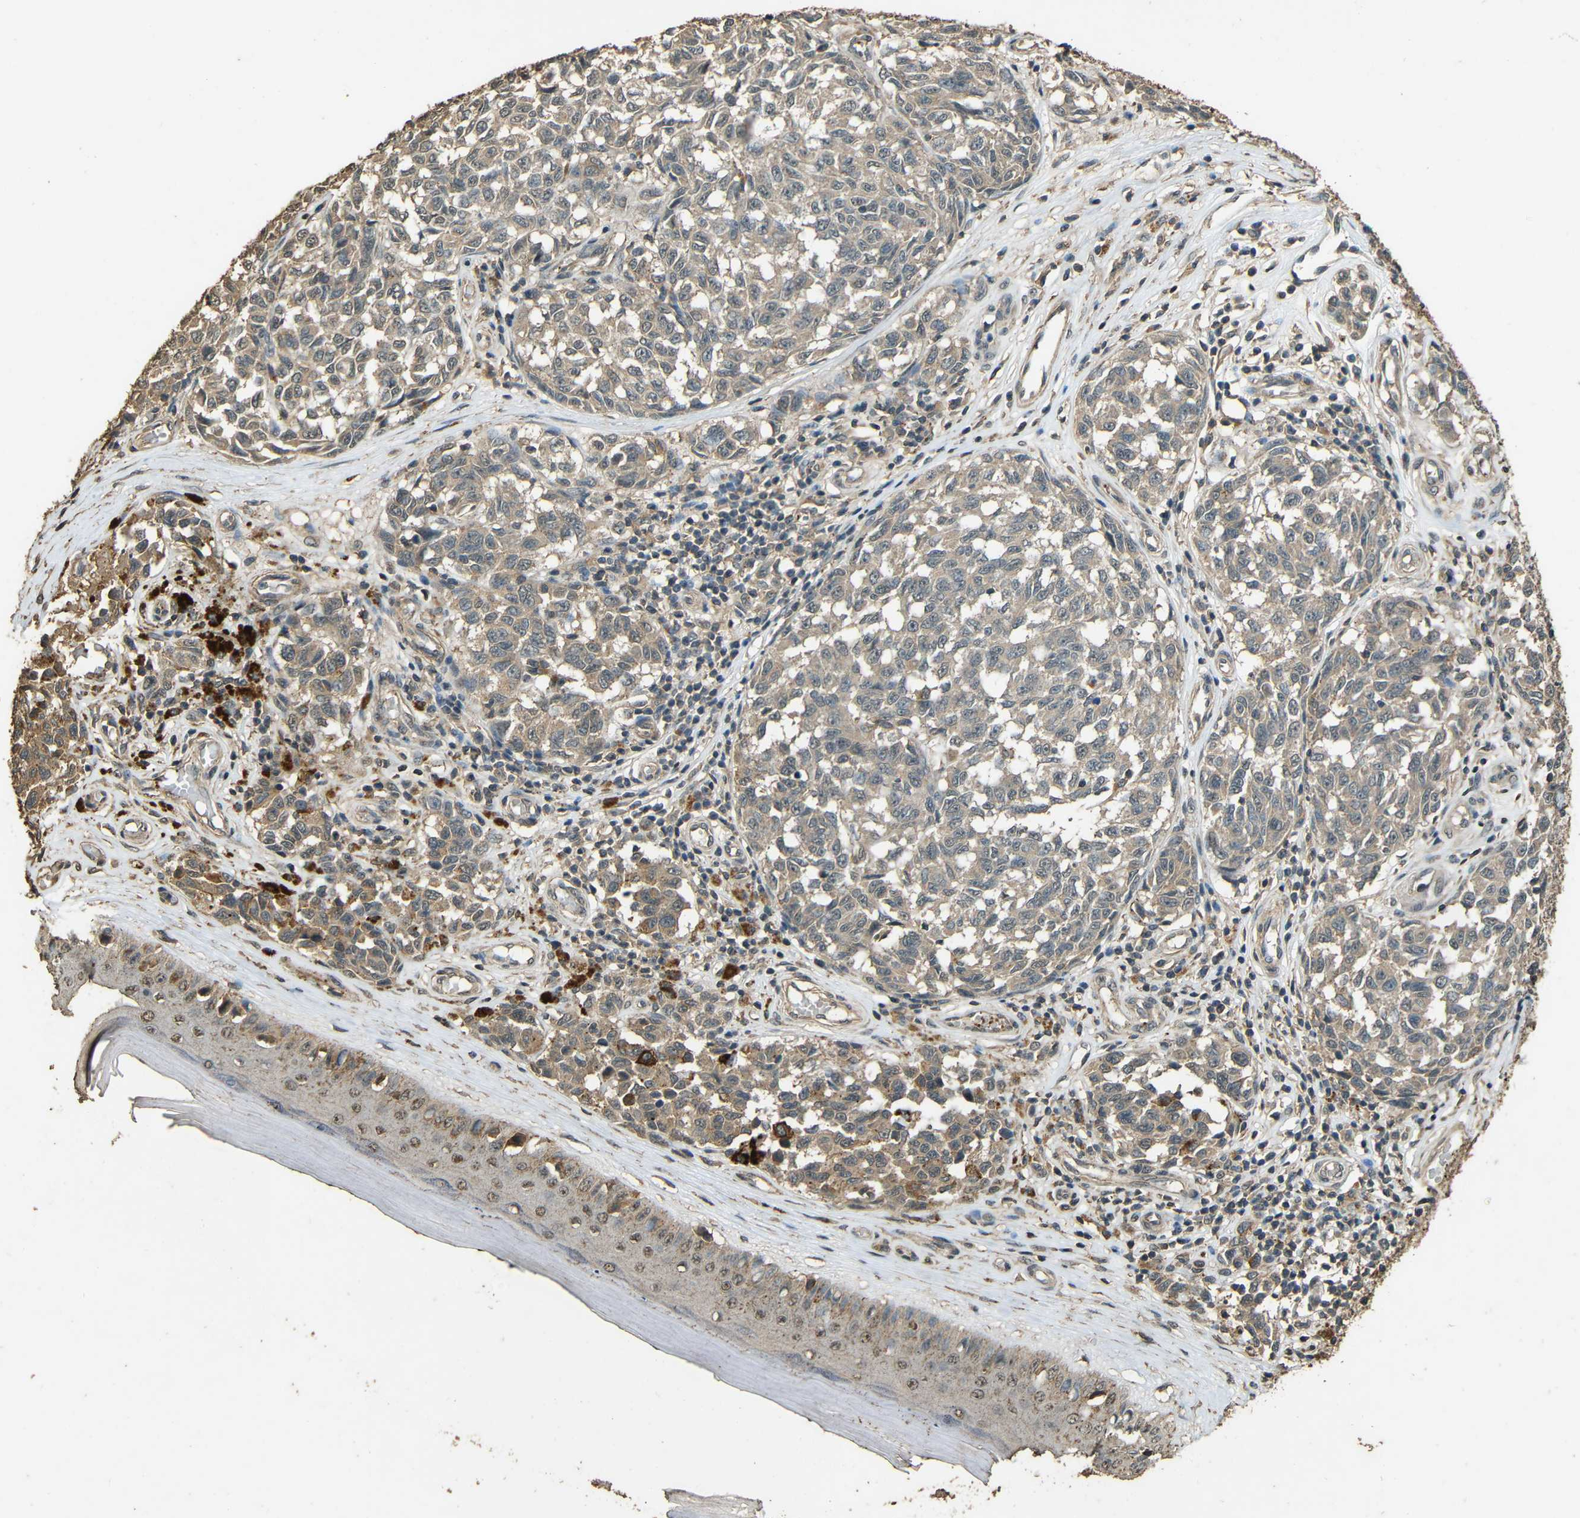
{"staining": {"intensity": "weak", "quantity": "25%-75%", "location": "cytoplasmic/membranous"}, "tissue": "melanoma", "cell_type": "Tumor cells", "image_type": "cancer", "snomed": [{"axis": "morphology", "description": "Malignant melanoma, NOS"}, {"axis": "topography", "description": "Skin"}], "caption": "Immunohistochemical staining of melanoma displays weak cytoplasmic/membranous protein positivity in about 25%-75% of tumor cells.", "gene": "PDE5A", "patient": {"sex": "female", "age": 64}}